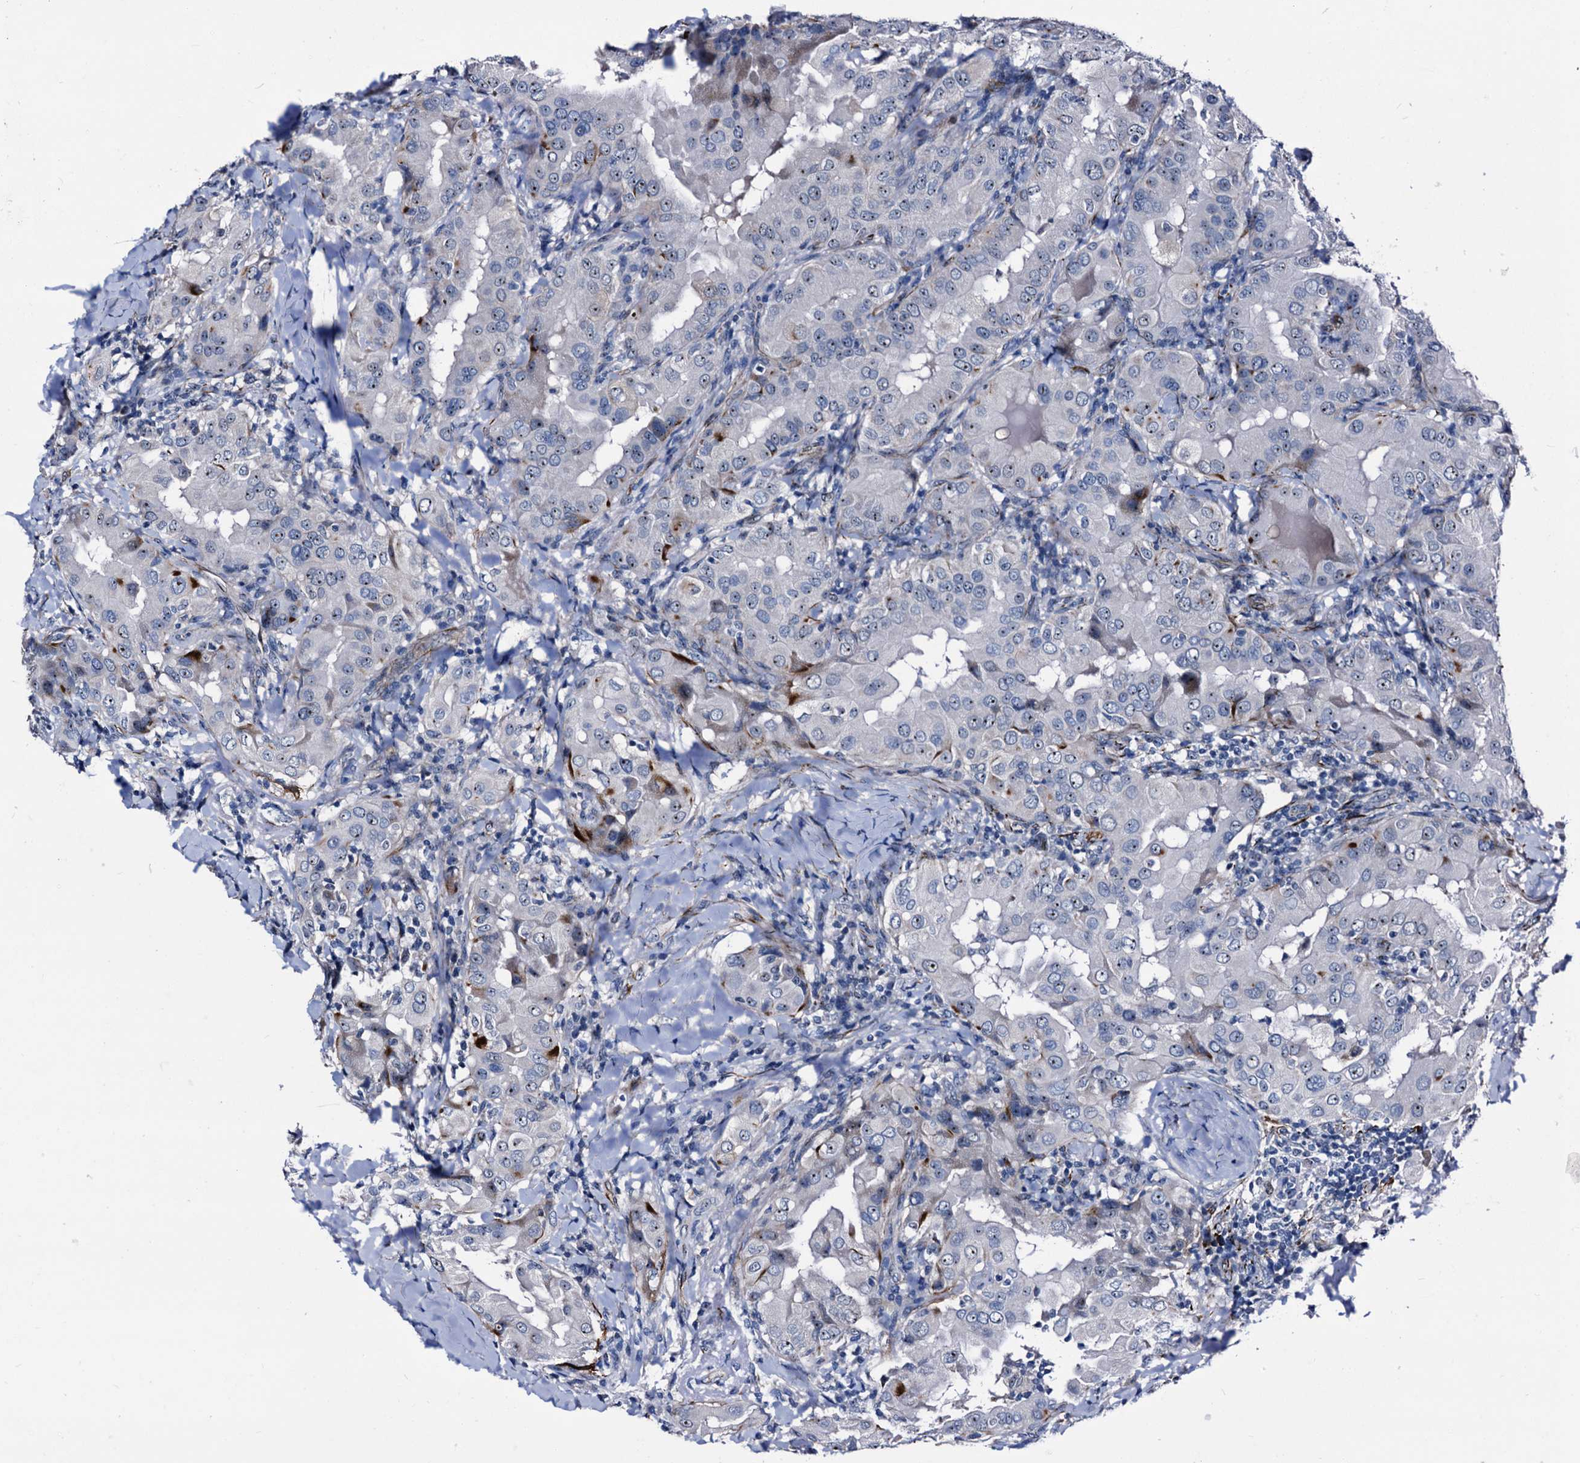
{"staining": {"intensity": "weak", "quantity": "<25%", "location": "nuclear"}, "tissue": "thyroid cancer", "cell_type": "Tumor cells", "image_type": "cancer", "snomed": [{"axis": "morphology", "description": "Papillary adenocarcinoma, NOS"}, {"axis": "topography", "description": "Thyroid gland"}], "caption": "Immunohistochemistry photomicrograph of human thyroid cancer stained for a protein (brown), which shows no positivity in tumor cells.", "gene": "EMG1", "patient": {"sex": "male", "age": 33}}